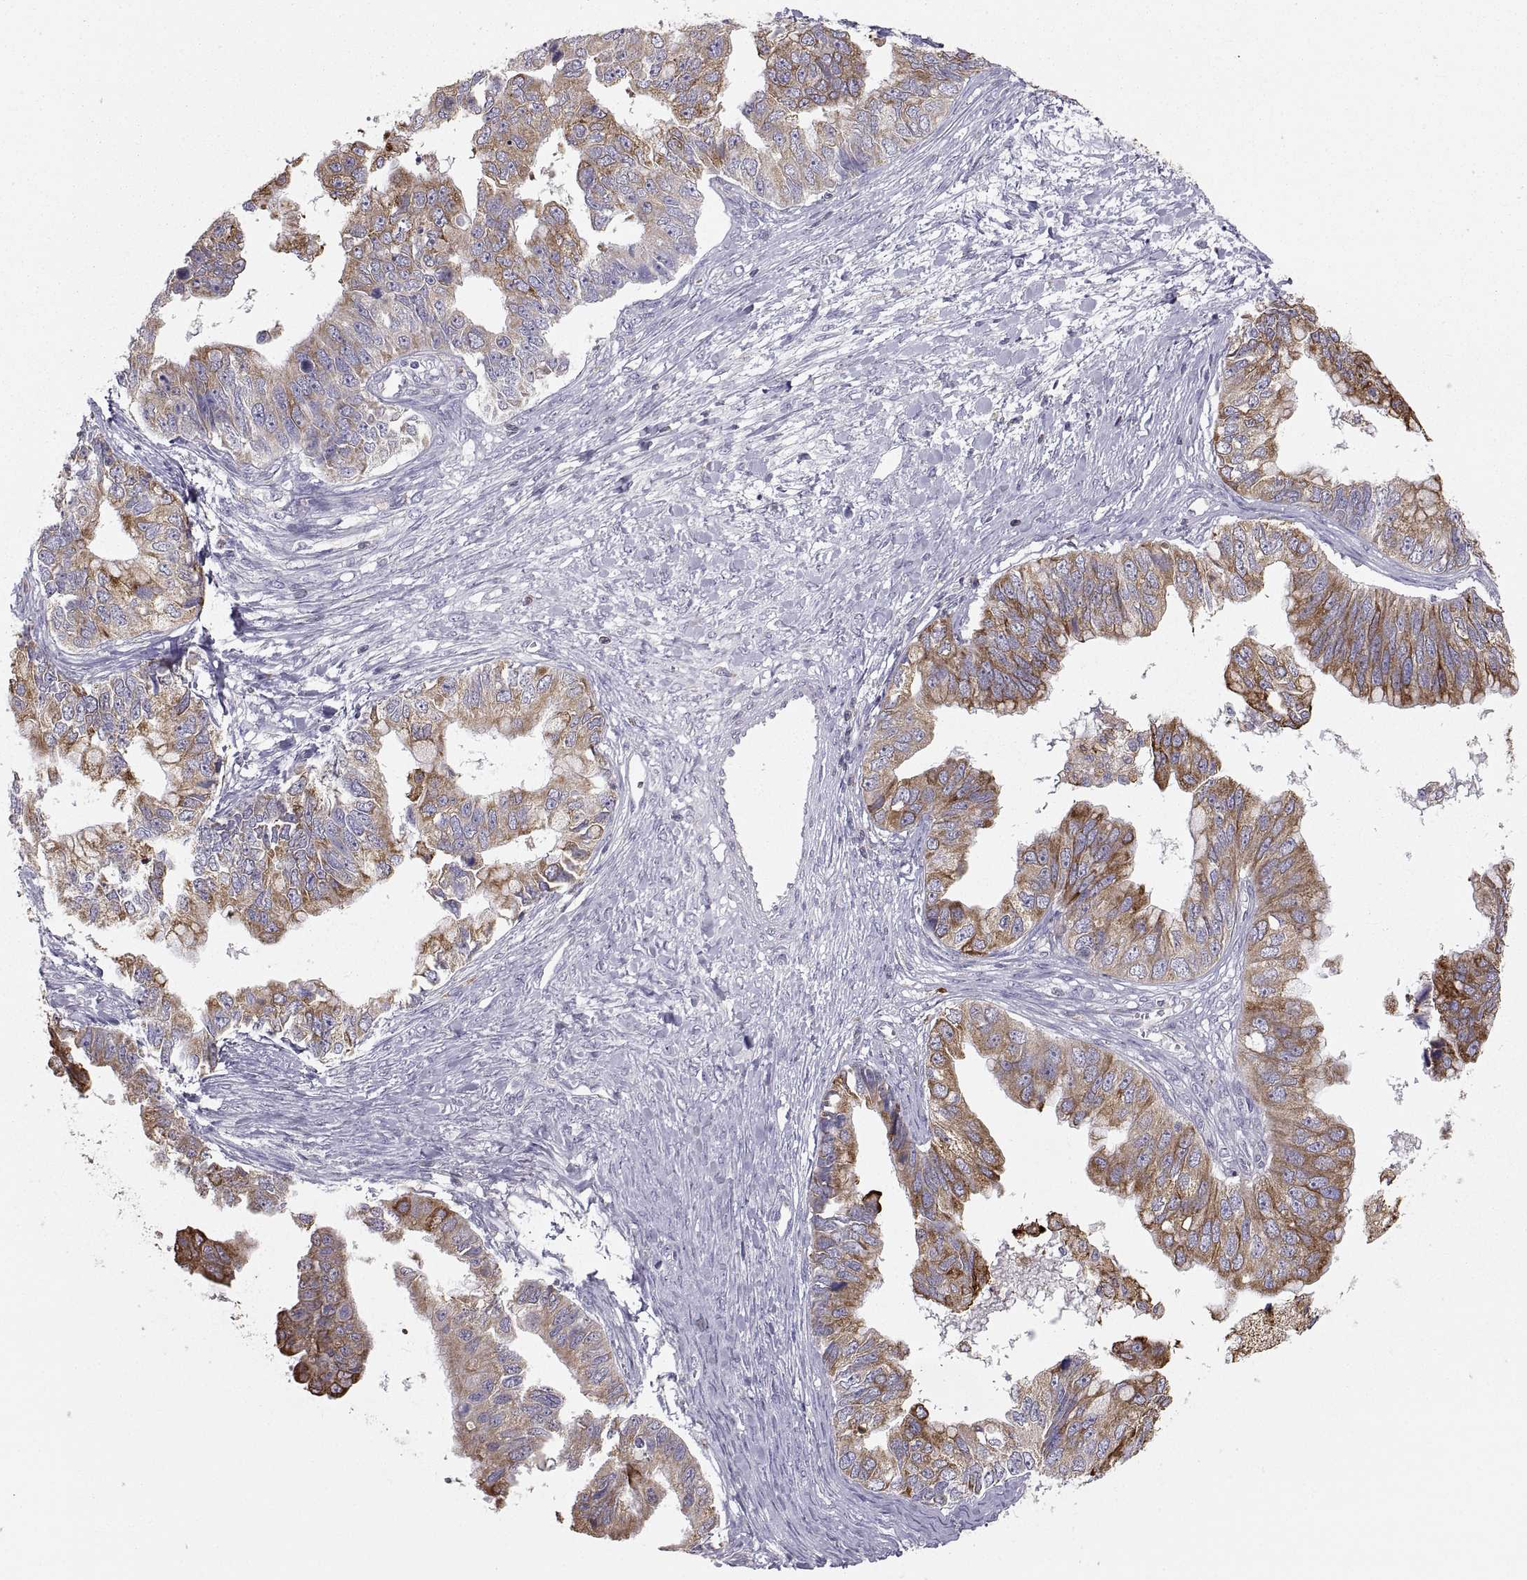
{"staining": {"intensity": "moderate", "quantity": ">75%", "location": "cytoplasmic/membranous"}, "tissue": "ovarian cancer", "cell_type": "Tumor cells", "image_type": "cancer", "snomed": [{"axis": "morphology", "description": "Cystadenocarcinoma, mucinous, NOS"}, {"axis": "topography", "description": "Ovary"}], "caption": "The histopathology image exhibits staining of mucinous cystadenocarcinoma (ovarian), revealing moderate cytoplasmic/membranous protein staining (brown color) within tumor cells. (DAB (3,3'-diaminobenzidine) IHC with brightfield microscopy, high magnification).", "gene": "ERO1A", "patient": {"sex": "female", "age": 76}}